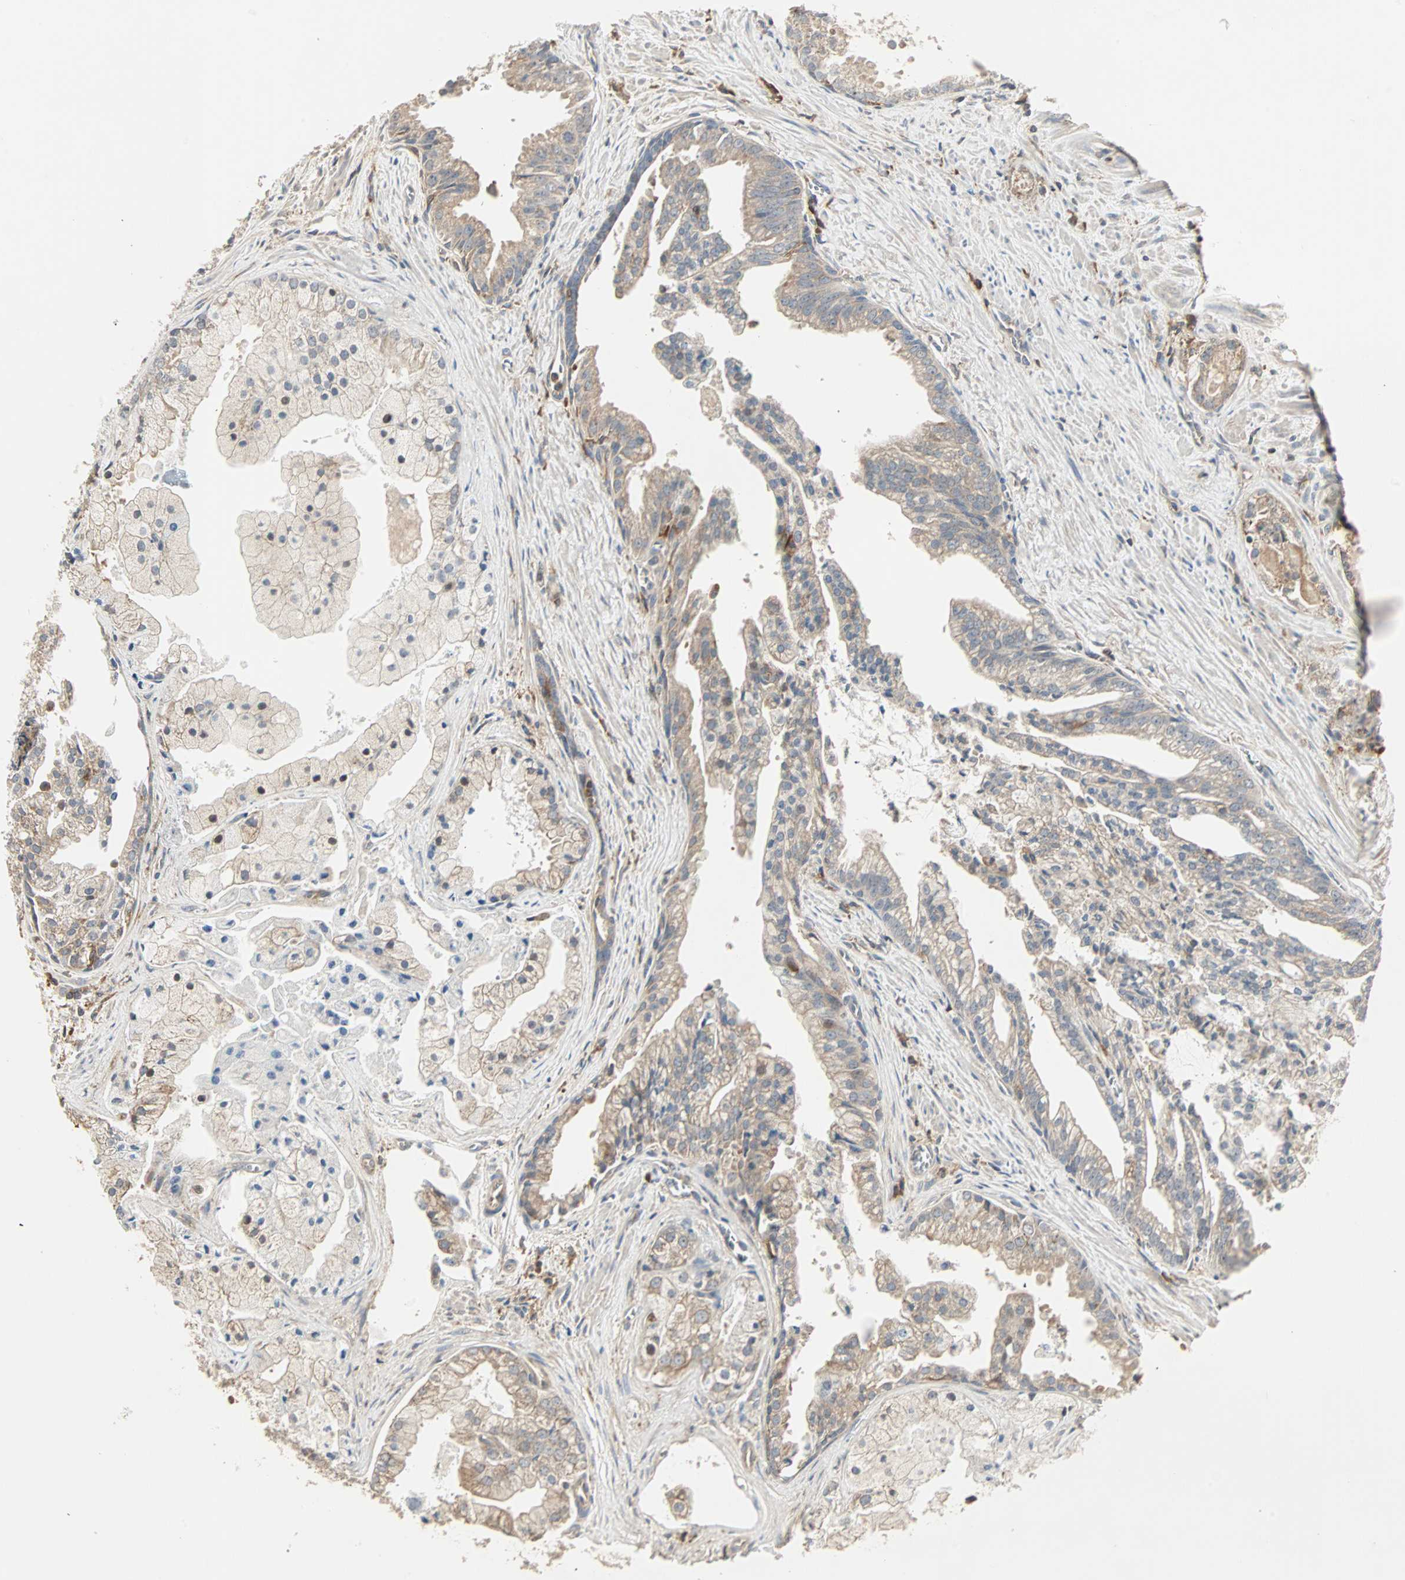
{"staining": {"intensity": "weak", "quantity": ">75%", "location": "cytoplasmic/membranous"}, "tissue": "prostate cancer", "cell_type": "Tumor cells", "image_type": "cancer", "snomed": [{"axis": "morphology", "description": "Adenocarcinoma, High grade"}, {"axis": "topography", "description": "Prostate"}], "caption": "Immunohistochemical staining of prostate cancer shows low levels of weak cytoplasmic/membranous protein expression in about >75% of tumor cells.", "gene": "GNAI2", "patient": {"sex": "male", "age": 67}}